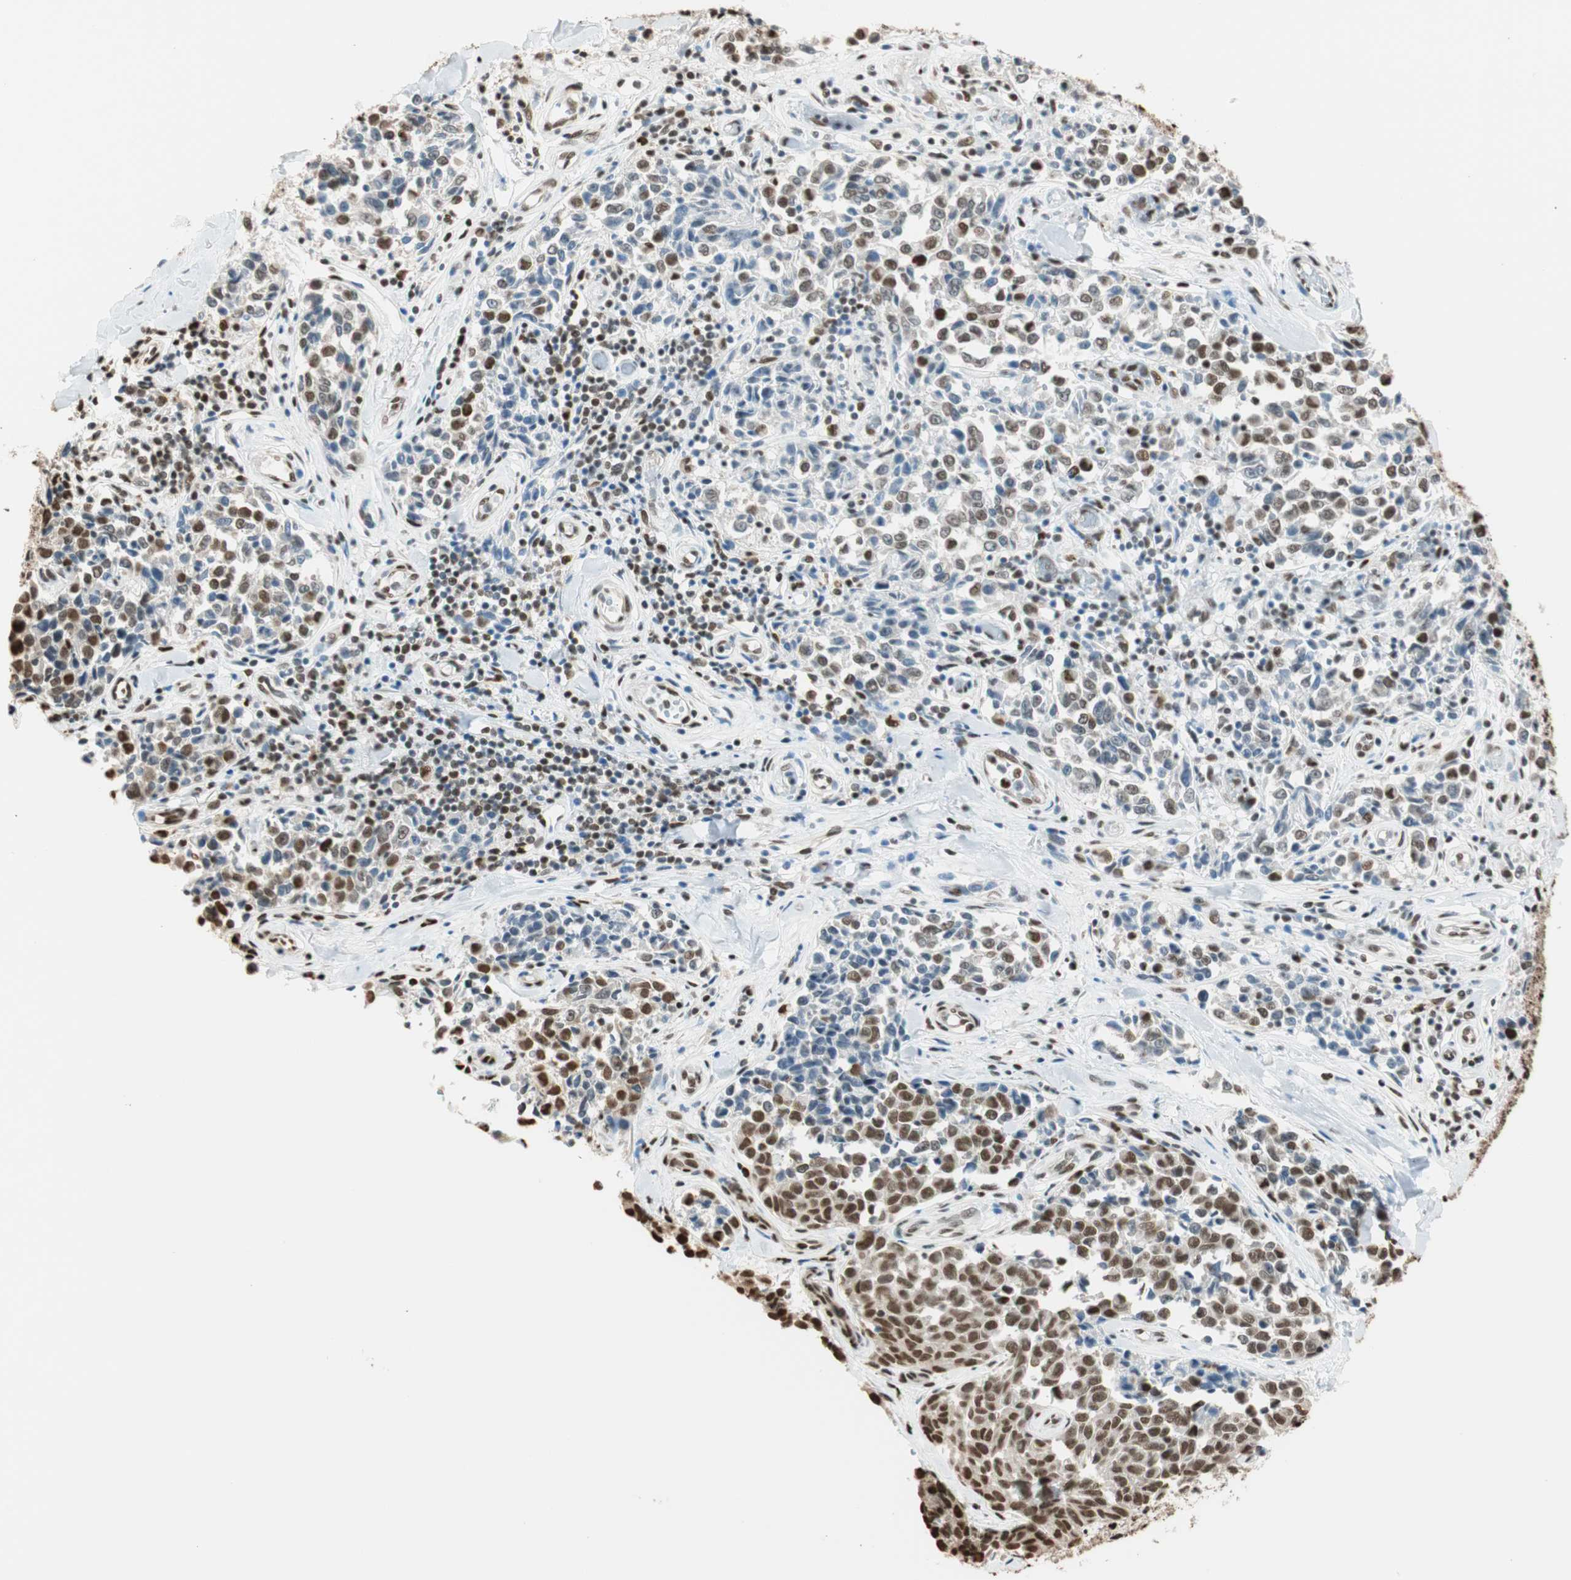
{"staining": {"intensity": "moderate", "quantity": "<25%", "location": "cytoplasmic/membranous,nuclear"}, "tissue": "melanoma", "cell_type": "Tumor cells", "image_type": "cancer", "snomed": [{"axis": "morphology", "description": "Malignant melanoma, NOS"}, {"axis": "topography", "description": "Skin"}], "caption": "Immunohistochemical staining of human melanoma displays low levels of moderate cytoplasmic/membranous and nuclear positivity in about <25% of tumor cells.", "gene": "FANCG", "patient": {"sex": "female", "age": 64}}